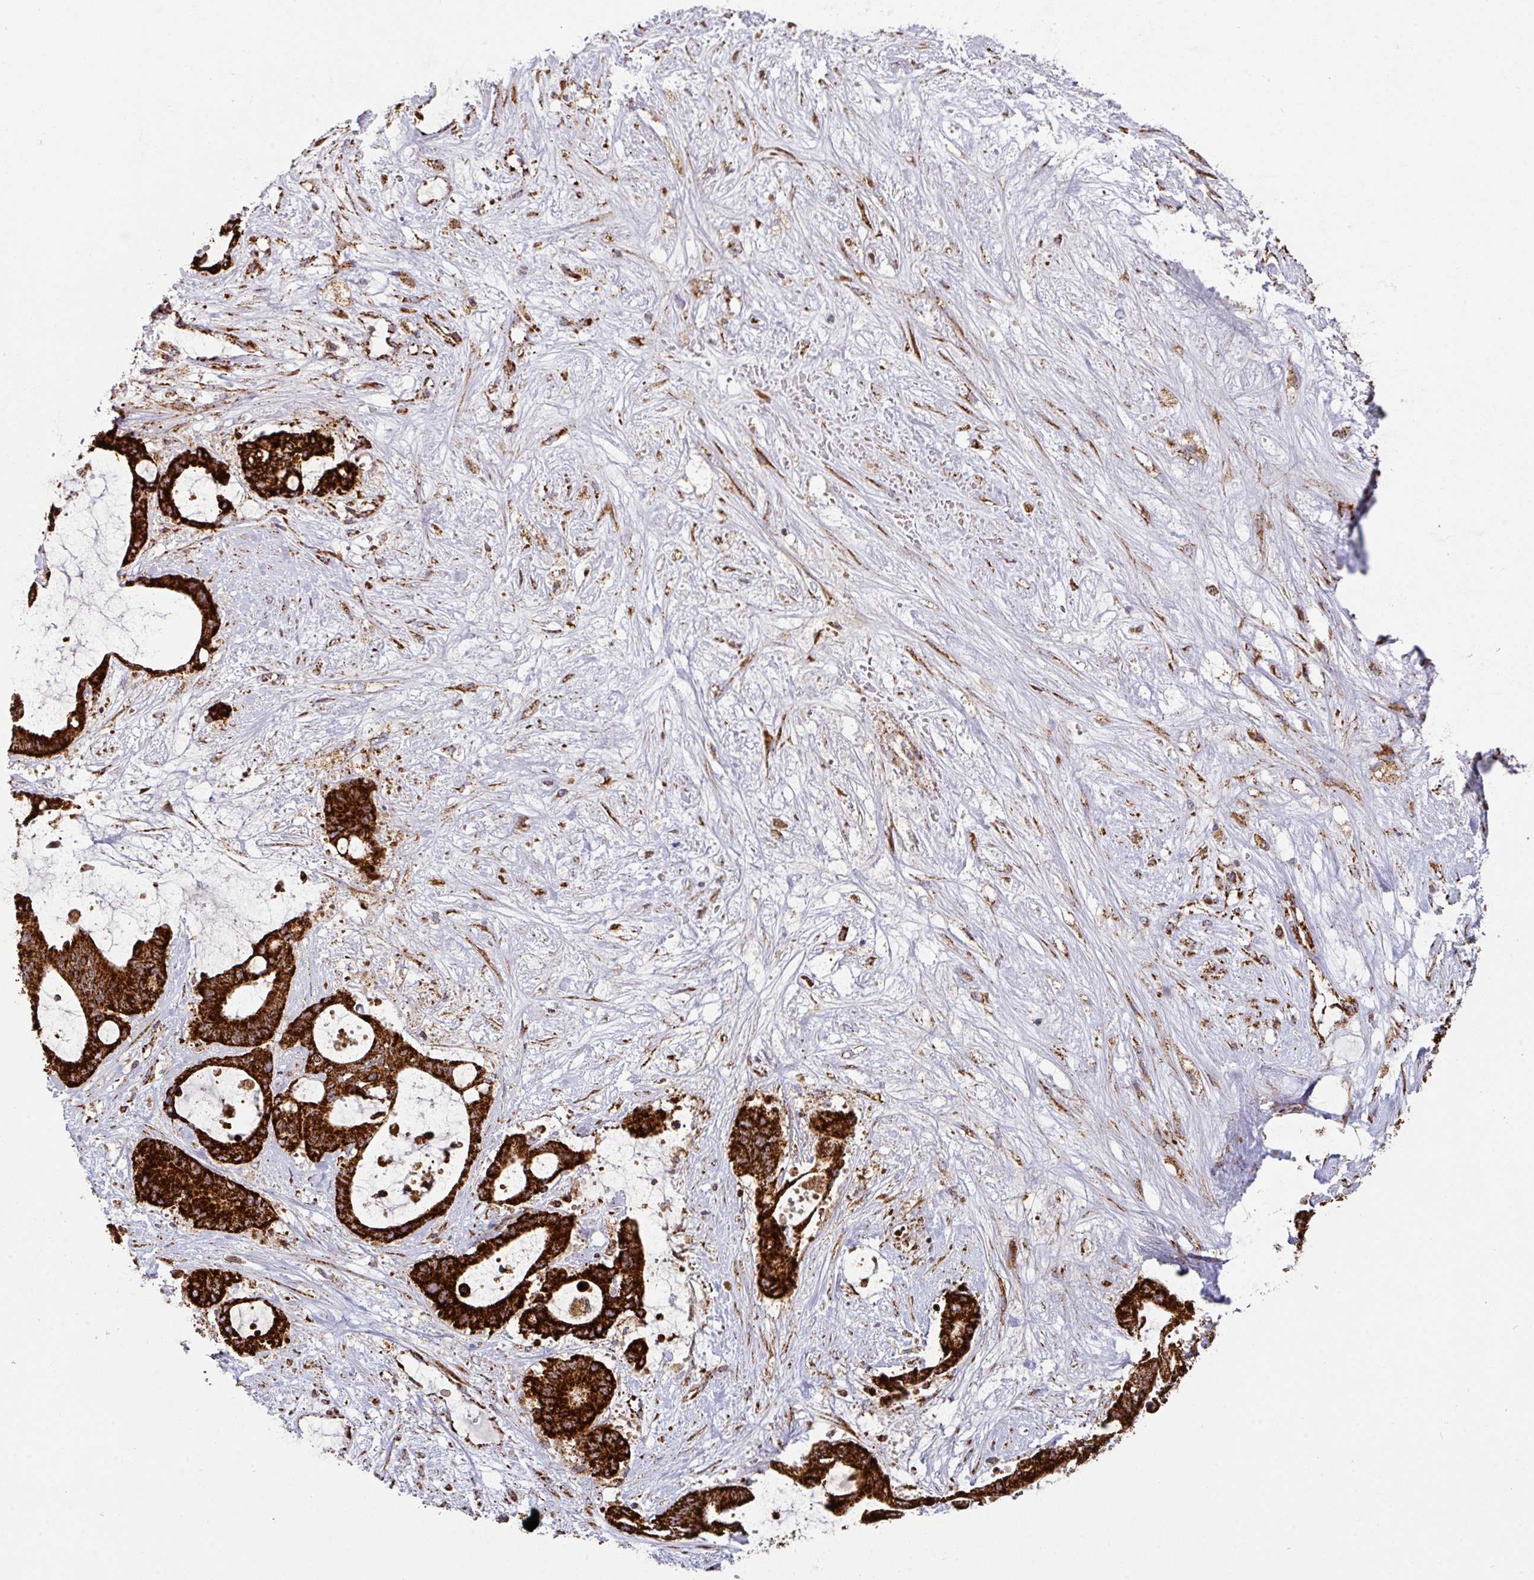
{"staining": {"intensity": "strong", "quantity": ">75%", "location": "cytoplasmic/membranous"}, "tissue": "liver cancer", "cell_type": "Tumor cells", "image_type": "cancer", "snomed": [{"axis": "morphology", "description": "Normal tissue, NOS"}, {"axis": "morphology", "description": "Cholangiocarcinoma"}, {"axis": "topography", "description": "Liver"}, {"axis": "topography", "description": "Peripheral nerve tissue"}], "caption": "A high-resolution photomicrograph shows immunohistochemistry (IHC) staining of liver cholangiocarcinoma, which shows strong cytoplasmic/membranous expression in about >75% of tumor cells.", "gene": "TRAP1", "patient": {"sex": "female", "age": 73}}